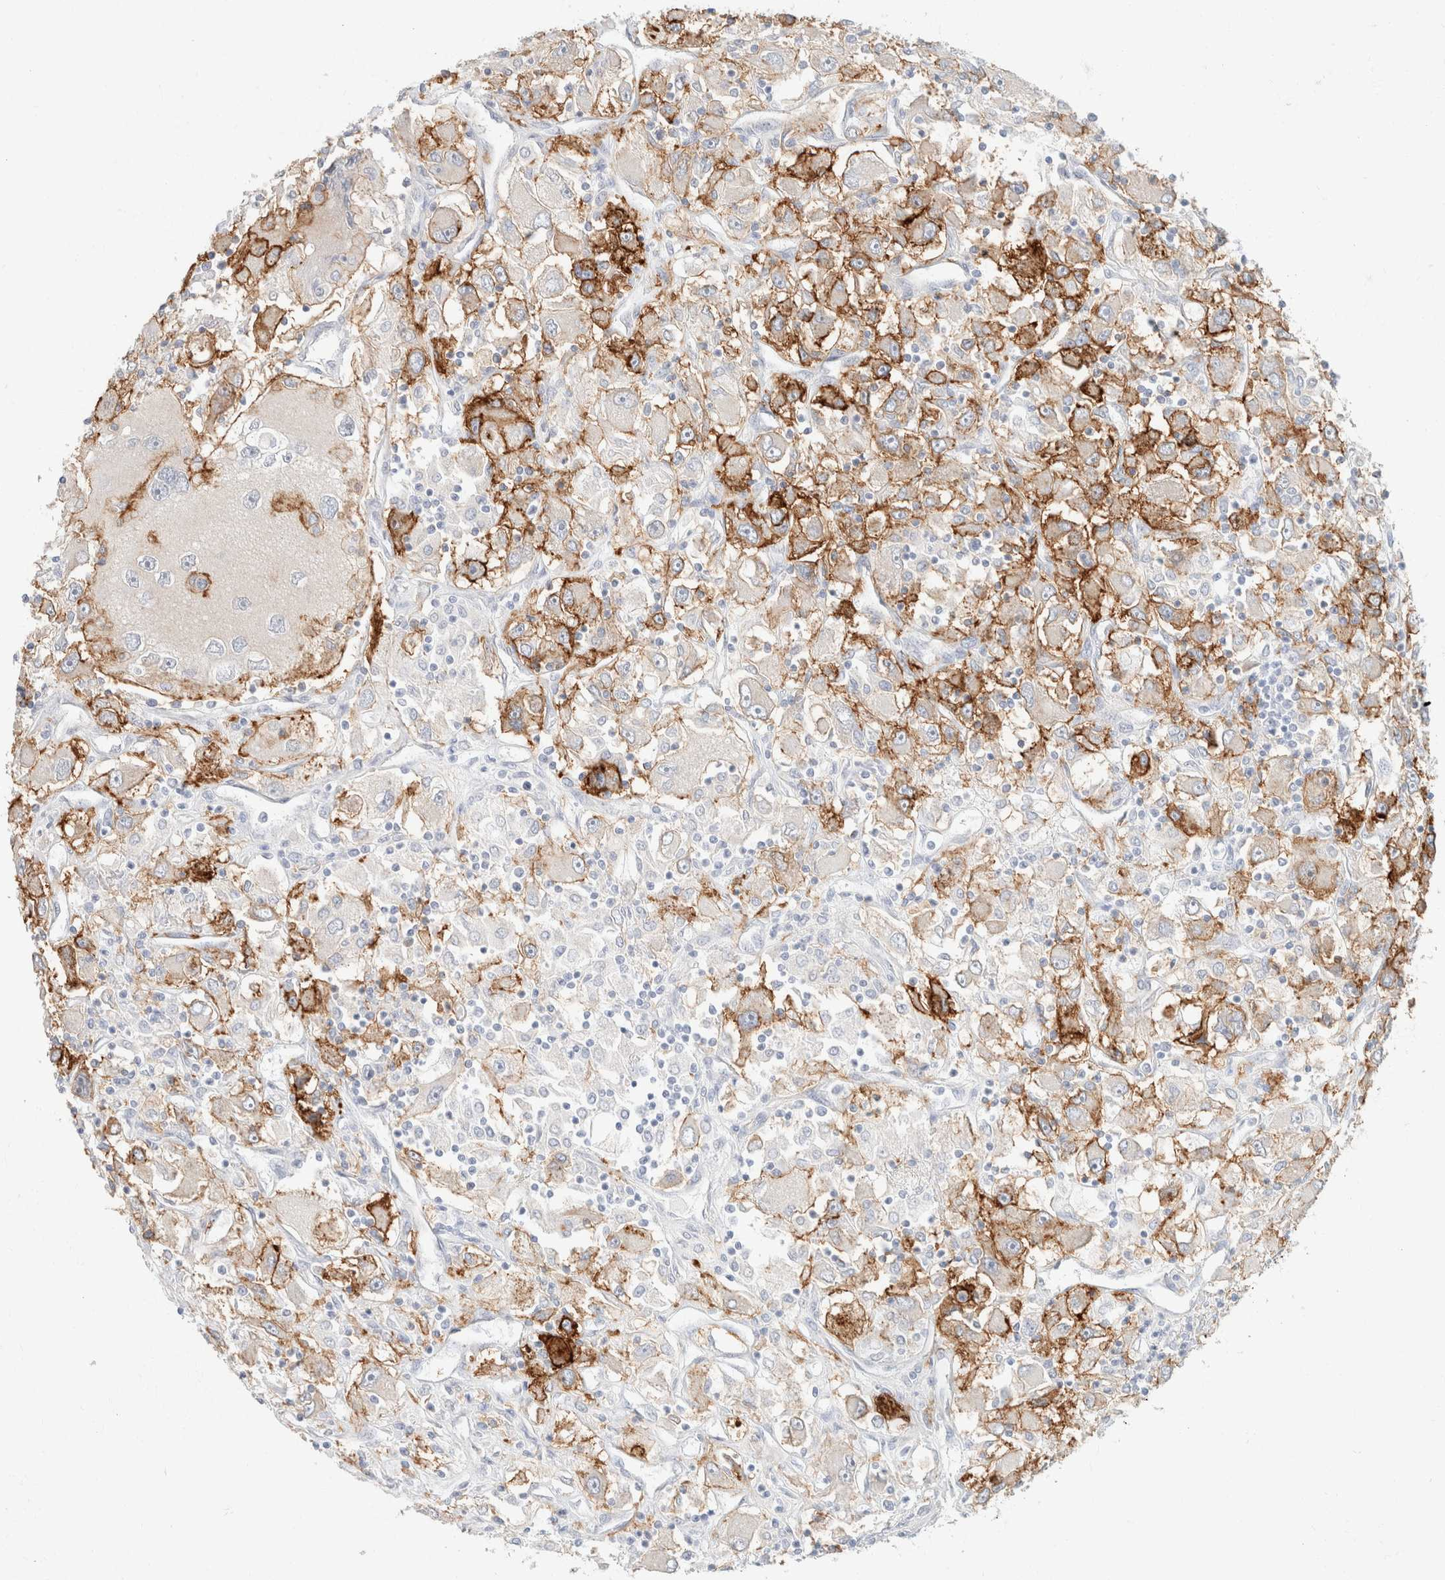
{"staining": {"intensity": "moderate", "quantity": "25%-75%", "location": "cytoplasmic/membranous"}, "tissue": "renal cancer", "cell_type": "Tumor cells", "image_type": "cancer", "snomed": [{"axis": "morphology", "description": "Adenocarcinoma, NOS"}, {"axis": "topography", "description": "Kidney"}], "caption": "Immunohistochemical staining of renal cancer (adenocarcinoma) exhibits moderate cytoplasmic/membranous protein staining in approximately 25%-75% of tumor cells.", "gene": "CA12", "patient": {"sex": "female", "age": 52}}